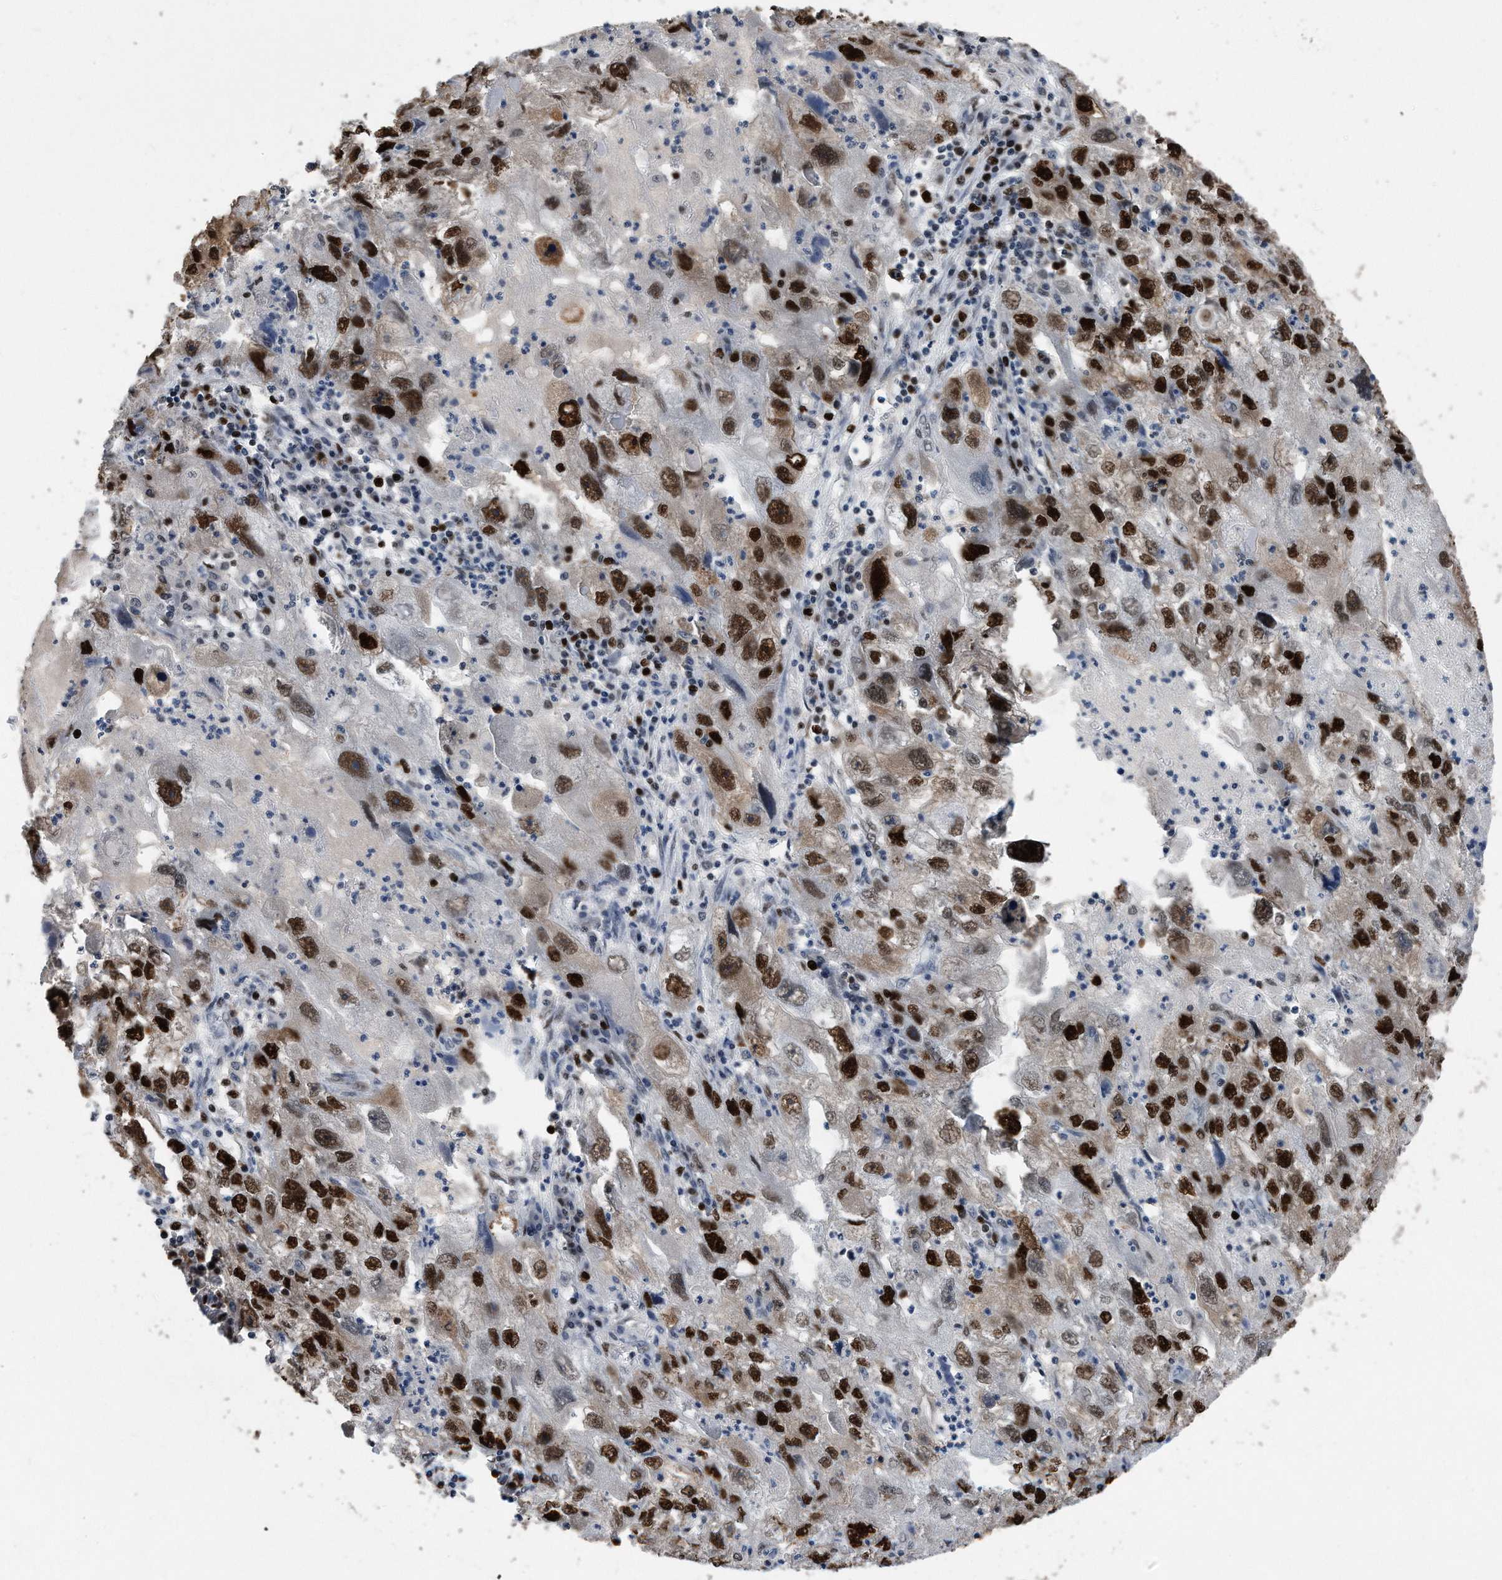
{"staining": {"intensity": "strong", "quantity": "25%-75%", "location": "nuclear"}, "tissue": "endometrial cancer", "cell_type": "Tumor cells", "image_type": "cancer", "snomed": [{"axis": "morphology", "description": "Adenocarcinoma, NOS"}, {"axis": "topography", "description": "Endometrium"}], "caption": "This image demonstrates immunohistochemistry staining of human adenocarcinoma (endometrial), with high strong nuclear expression in approximately 25%-75% of tumor cells.", "gene": "PCNA", "patient": {"sex": "female", "age": 49}}